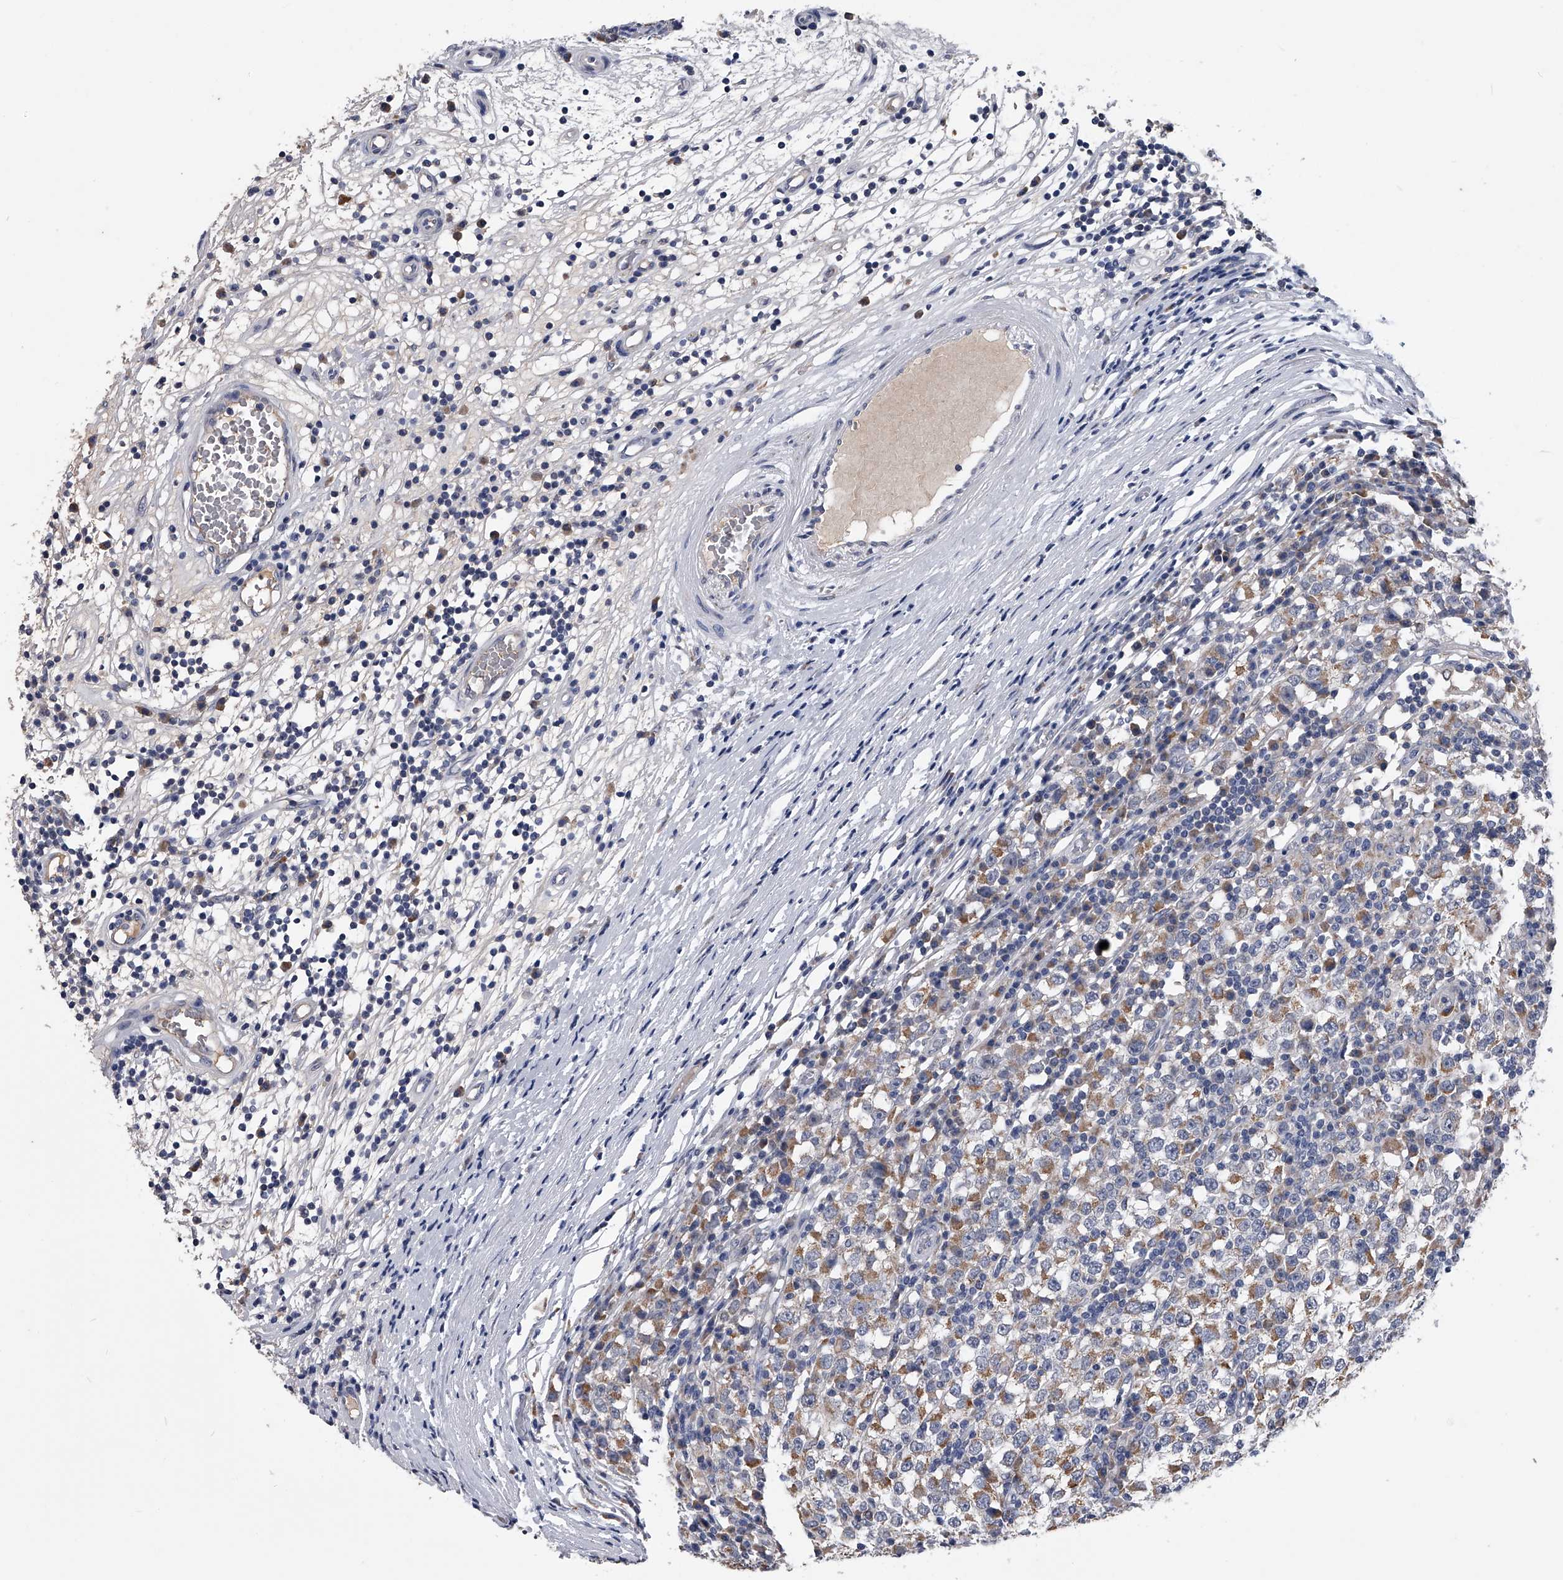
{"staining": {"intensity": "weak", "quantity": ">75%", "location": "cytoplasmic/membranous"}, "tissue": "testis cancer", "cell_type": "Tumor cells", "image_type": "cancer", "snomed": [{"axis": "morphology", "description": "Seminoma, NOS"}, {"axis": "topography", "description": "Testis"}], "caption": "Immunohistochemical staining of testis cancer (seminoma) exhibits low levels of weak cytoplasmic/membranous protein positivity in about >75% of tumor cells.", "gene": "OAT", "patient": {"sex": "male", "age": 65}}